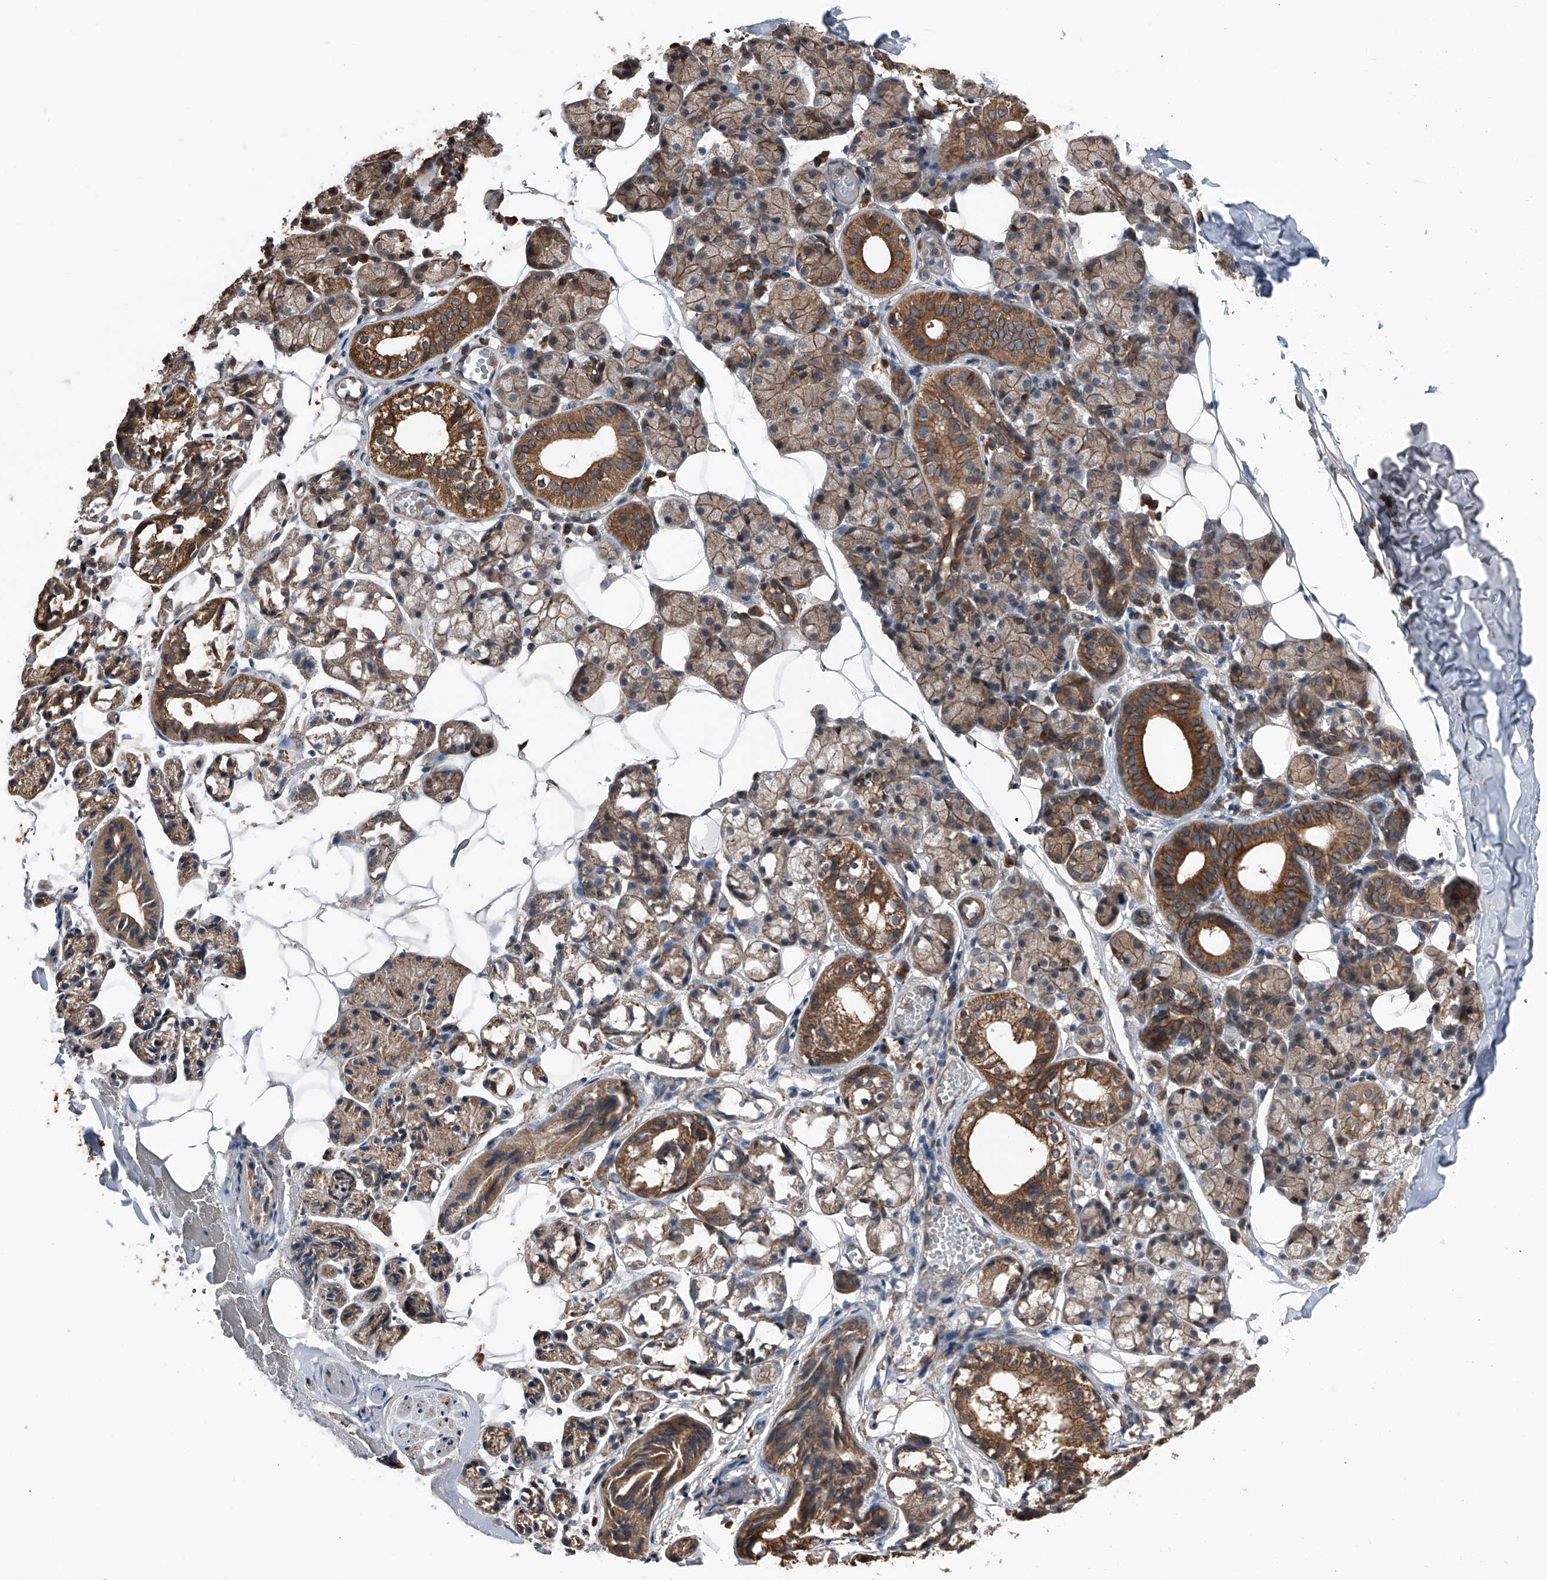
{"staining": {"intensity": "strong", "quantity": "25%-75%", "location": "cytoplasmic/membranous"}, "tissue": "salivary gland", "cell_type": "Glandular cells", "image_type": "normal", "snomed": [{"axis": "morphology", "description": "Normal tissue, NOS"}, {"axis": "topography", "description": "Salivary gland"}], "caption": "Protein expression analysis of unremarkable salivary gland displays strong cytoplasmic/membranous expression in approximately 25%-75% of glandular cells. The staining was performed using DAB (3,3'-diaminobenzidine) to visualize the protein expression in brown, while the nuclei were stained in blue with hematoxylin (Magnification: 20x).", "gene": "KCNJ2", "patient": {"sex": "female", "age": 33}}